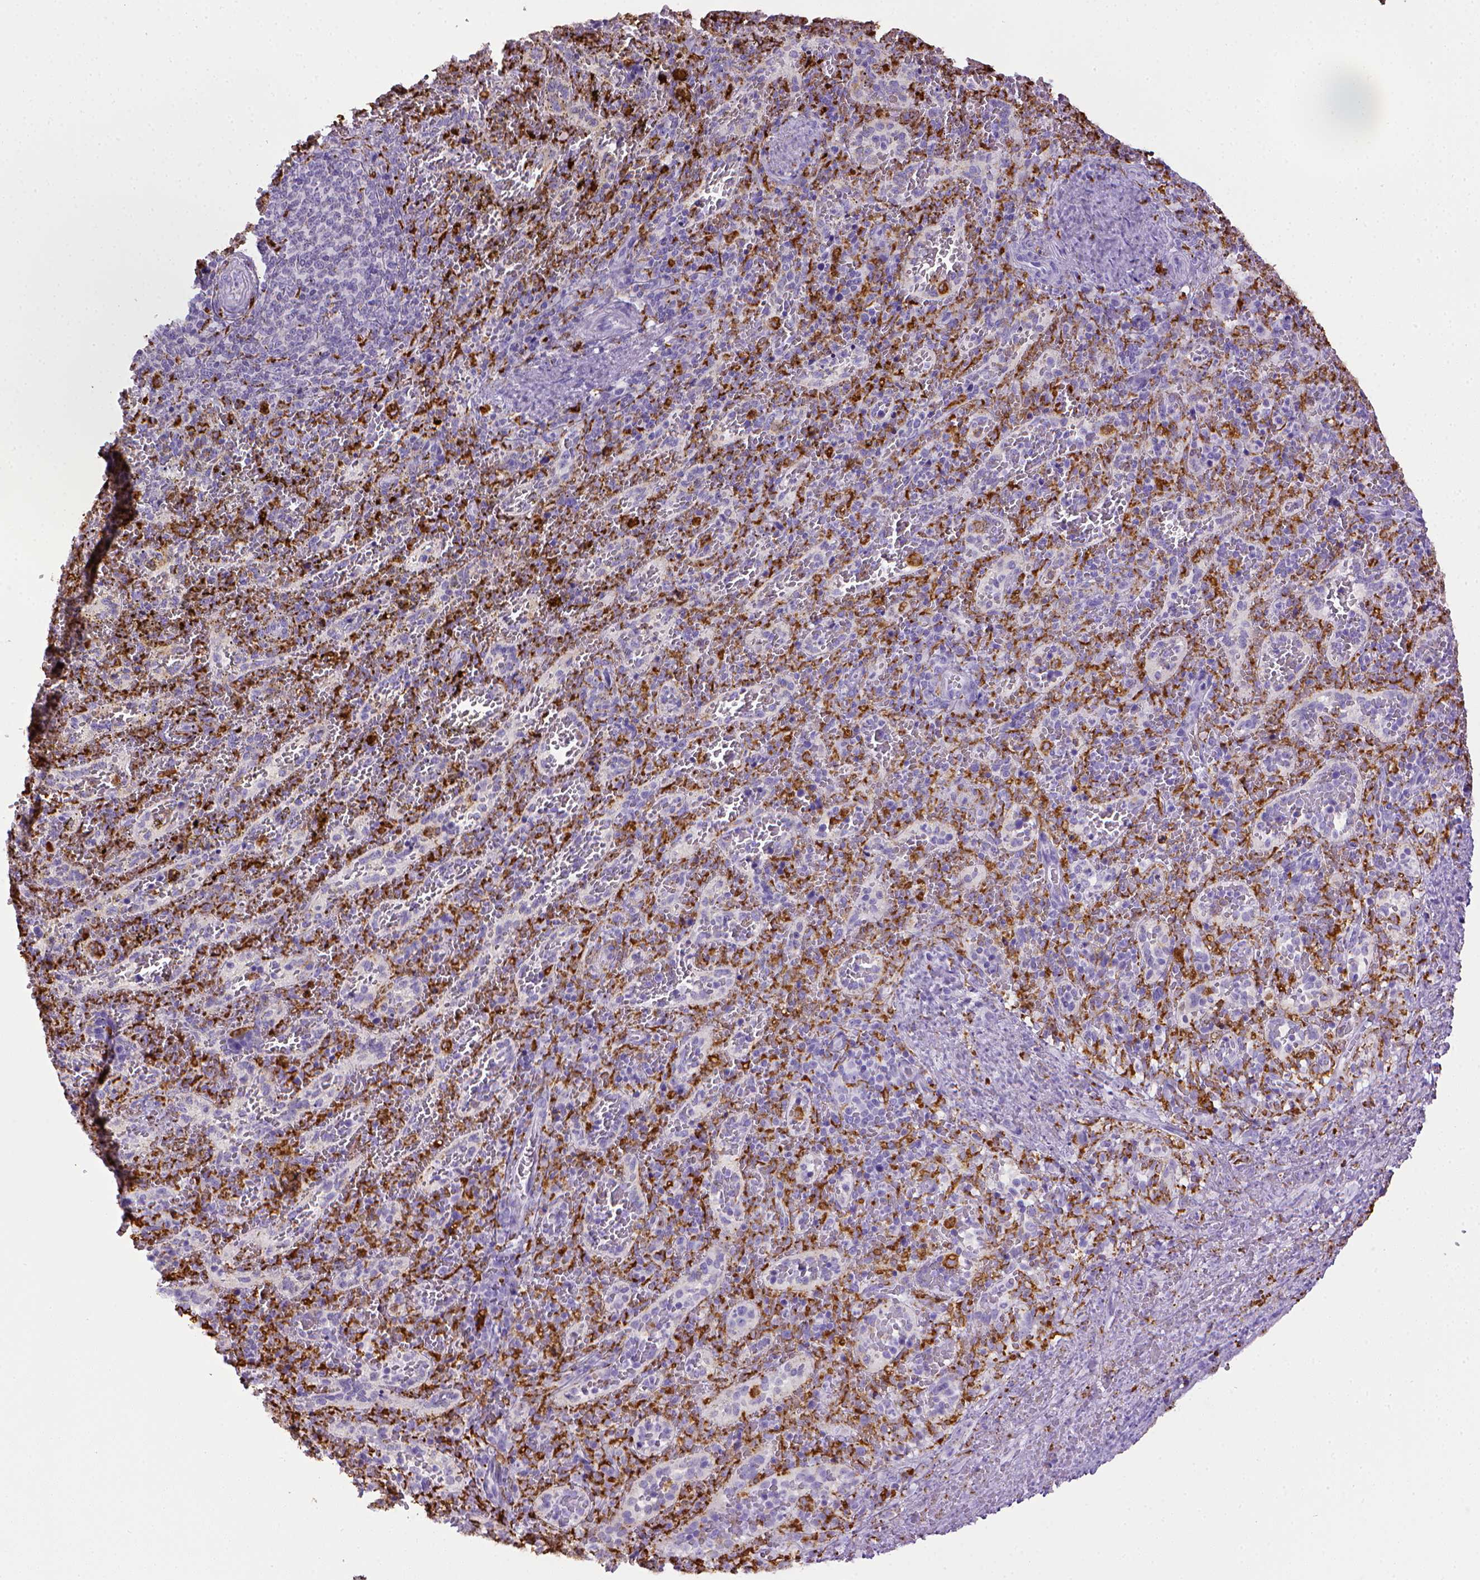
{"staining": {"intensity": "strong", "quantity": "25%-75%", "location": "cytoplasmic/membranous"}, "tissue": "spleen", "cell_type": "Cells in red pulp", "image_type": "normal", "snomed": [{"axis": "morphology", "description": "Normal tissue, NOS"}, {"axis": "topography", "description": "Spleen"}], "caption": "Cells in red pulp show high levels of strong cytoplasmic/membranous positivity in about 25%-75% of cells in benign human spleen.", "gene": "CD68", "patient": {"sex": "female", "age": 50}}